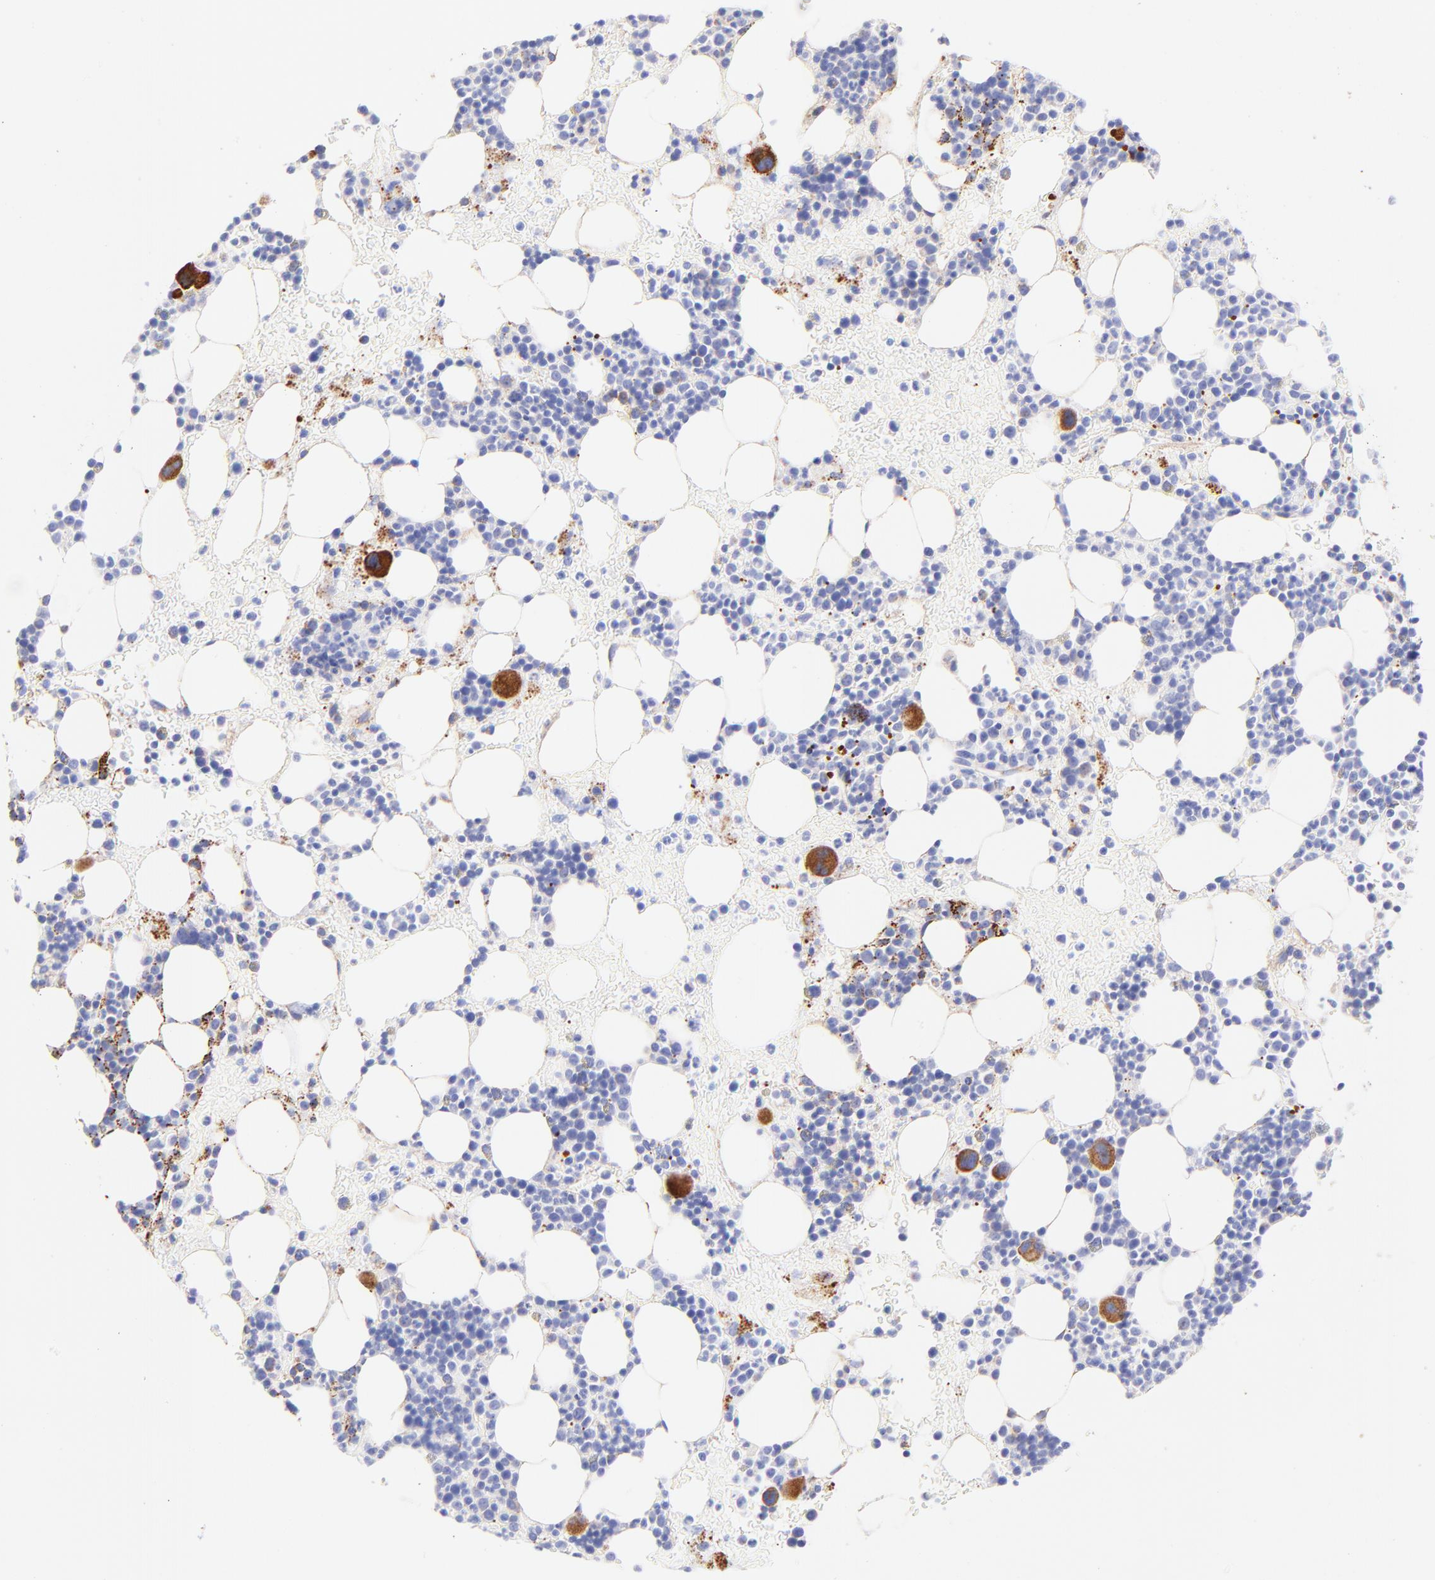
{"staining": {"intensity": "strong", "quantity": "<25%", "location": "cytoplasmic/membranous"}, "tissue": "bone marrow", "cell_type": "Hematopoietic cells", "image_type": "normal", "snomed": [{"axis": "morphology", "description": "Normal tissue, NOS"}, {"axis": "topography", "description": "Bone marrow"}], "caption": "Strong cytoplasmic/membranous expression is seen in approximately <25% of hematopoietic cells in unremarkable bone marrow.", "gene": "SPARC", "patient": {"sex": "male", "age": 17}}